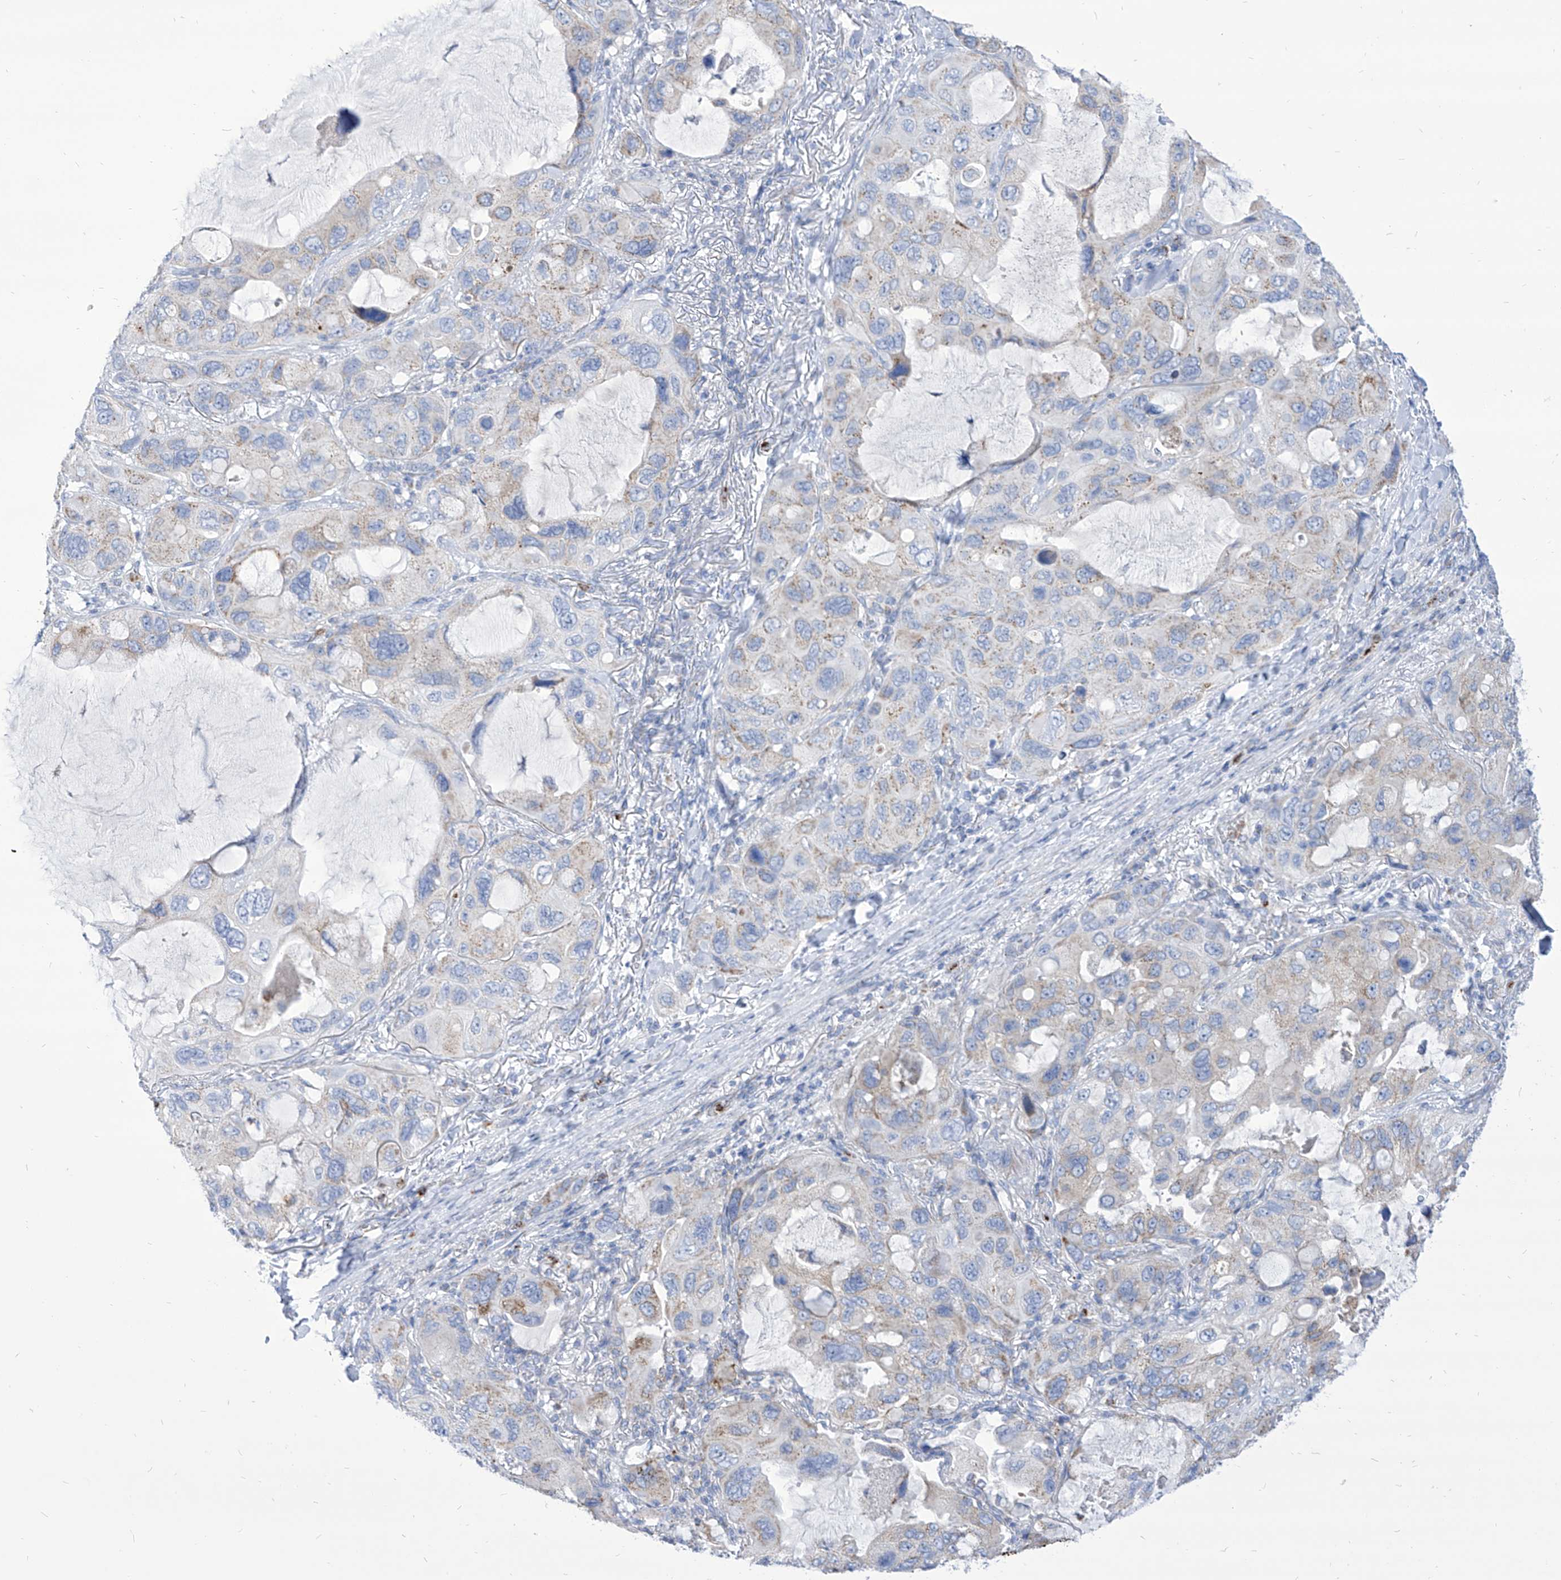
{"staining": {"intensity": "weak", "quantity": "<25%", "location": "cytoplasmic/membranous"}, "tissue": "lung cancer", "cell_type": "Tumor cells", "image_type": "cancer", "snomed": [{"axis": "morphology", "description": "Squamous cell carcinoma, NOS"}, {"axis": "topography", "description": "Lung"}], "caption": "Immunohistochemistry photomicrograph of neoplastic tissue: squamous cell carcinoma (lung) stained with DAB reveals no significant protein expression in tumor cells. The staining was performed using DAB (3,3'-diaminobenzidine) to visualize the protein expression in brown, while the nuclei were stained in blue with hematoxylin (Magnification: 20x).", "gene": "COQ3", "patient": {"sex": "female", "age": 73}}